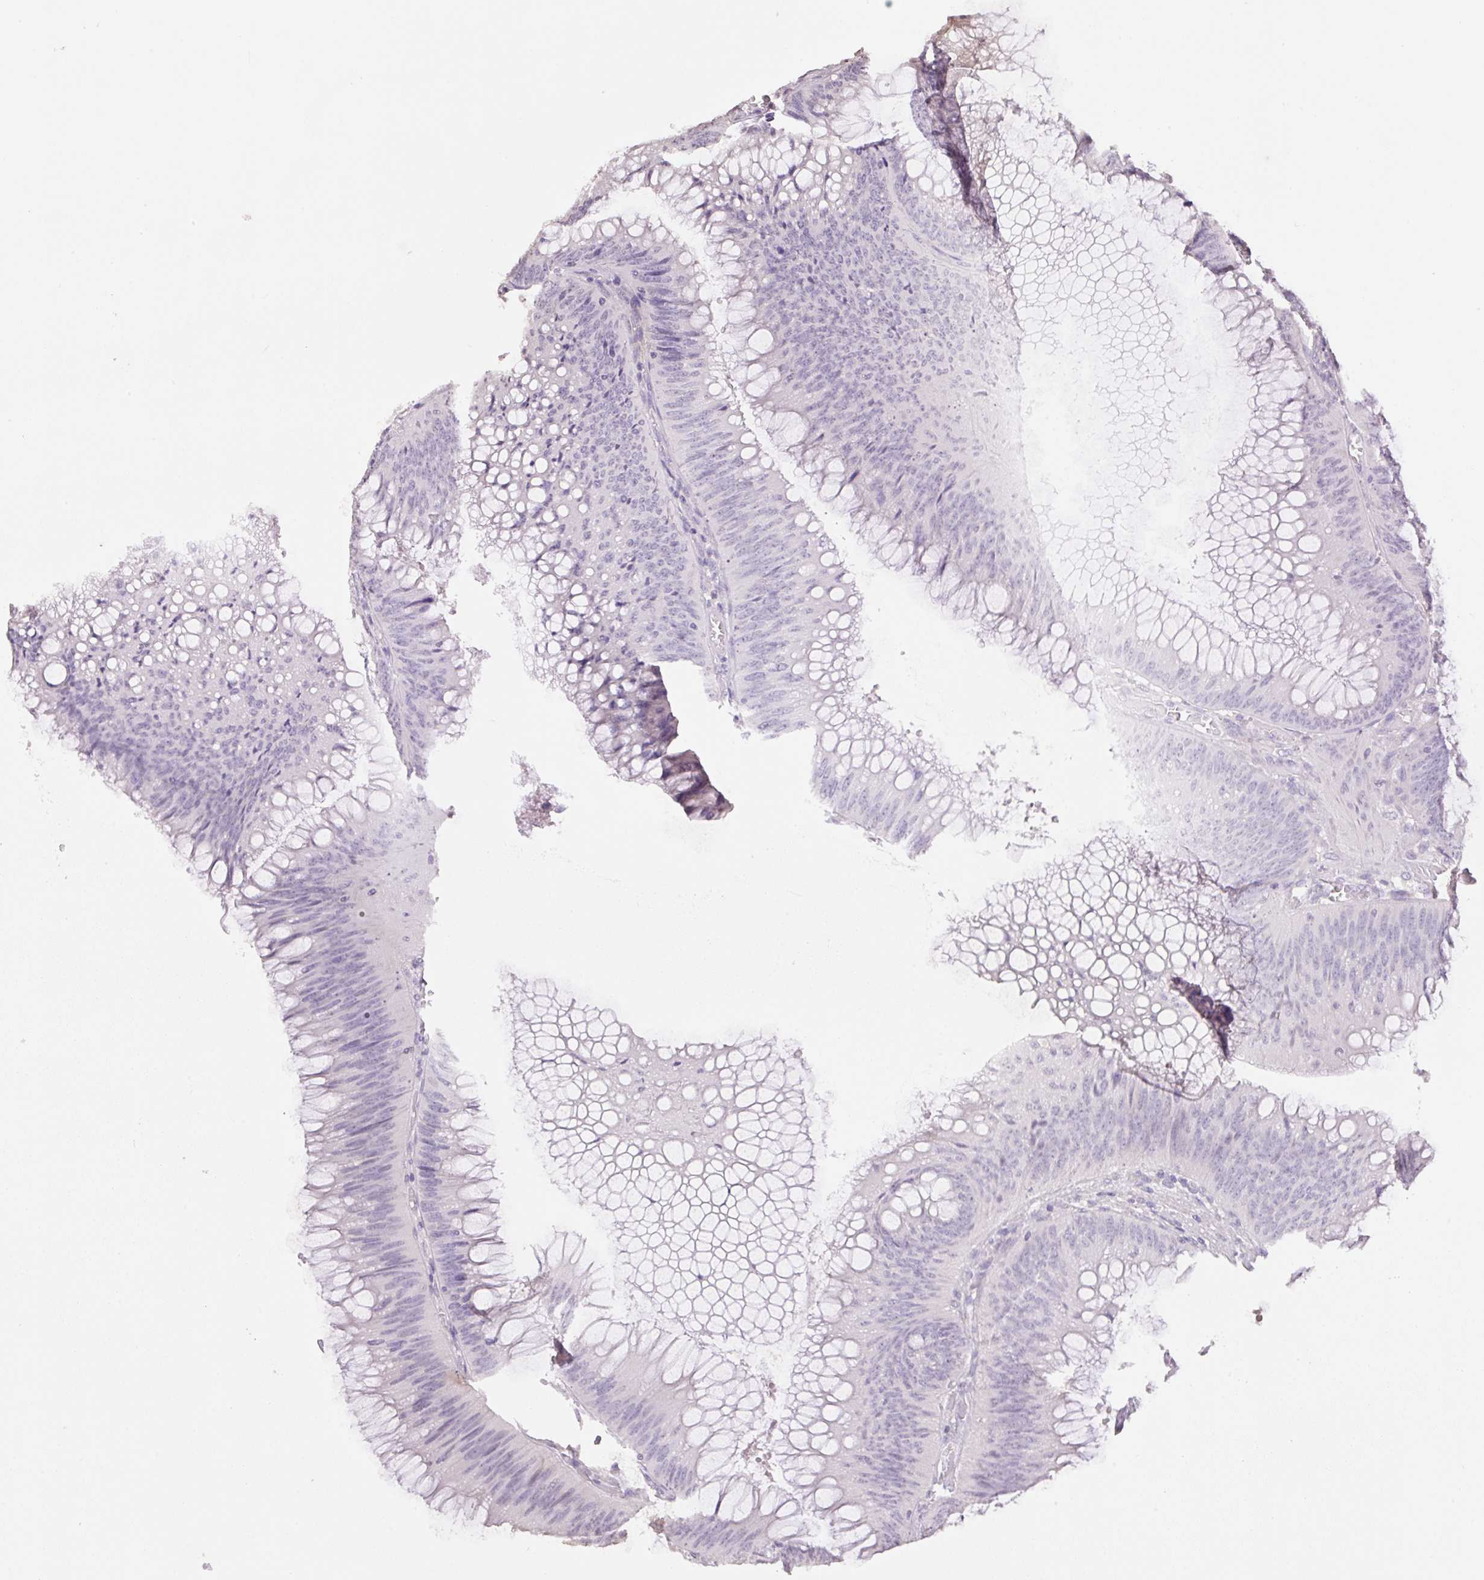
{"staining": {"intensity": "negative", "quantity": "none", "location": "none"}, "tissue": "colorectal cancer", "cell_type": "Tumor cells", "image_type": "cancer", "snomed": [{"axis": "morphology", "description": "Adenocarcinoma, NOS"}, {"axis": "topography", "description": "Rectum"}], "caption": "Protein analysis of colorectal cancer (adenocarcinoma) exhibits no significant staining in tumor cells.", "gene": "HCRTR2", "patient": {"sex": "female", "age": 72}}